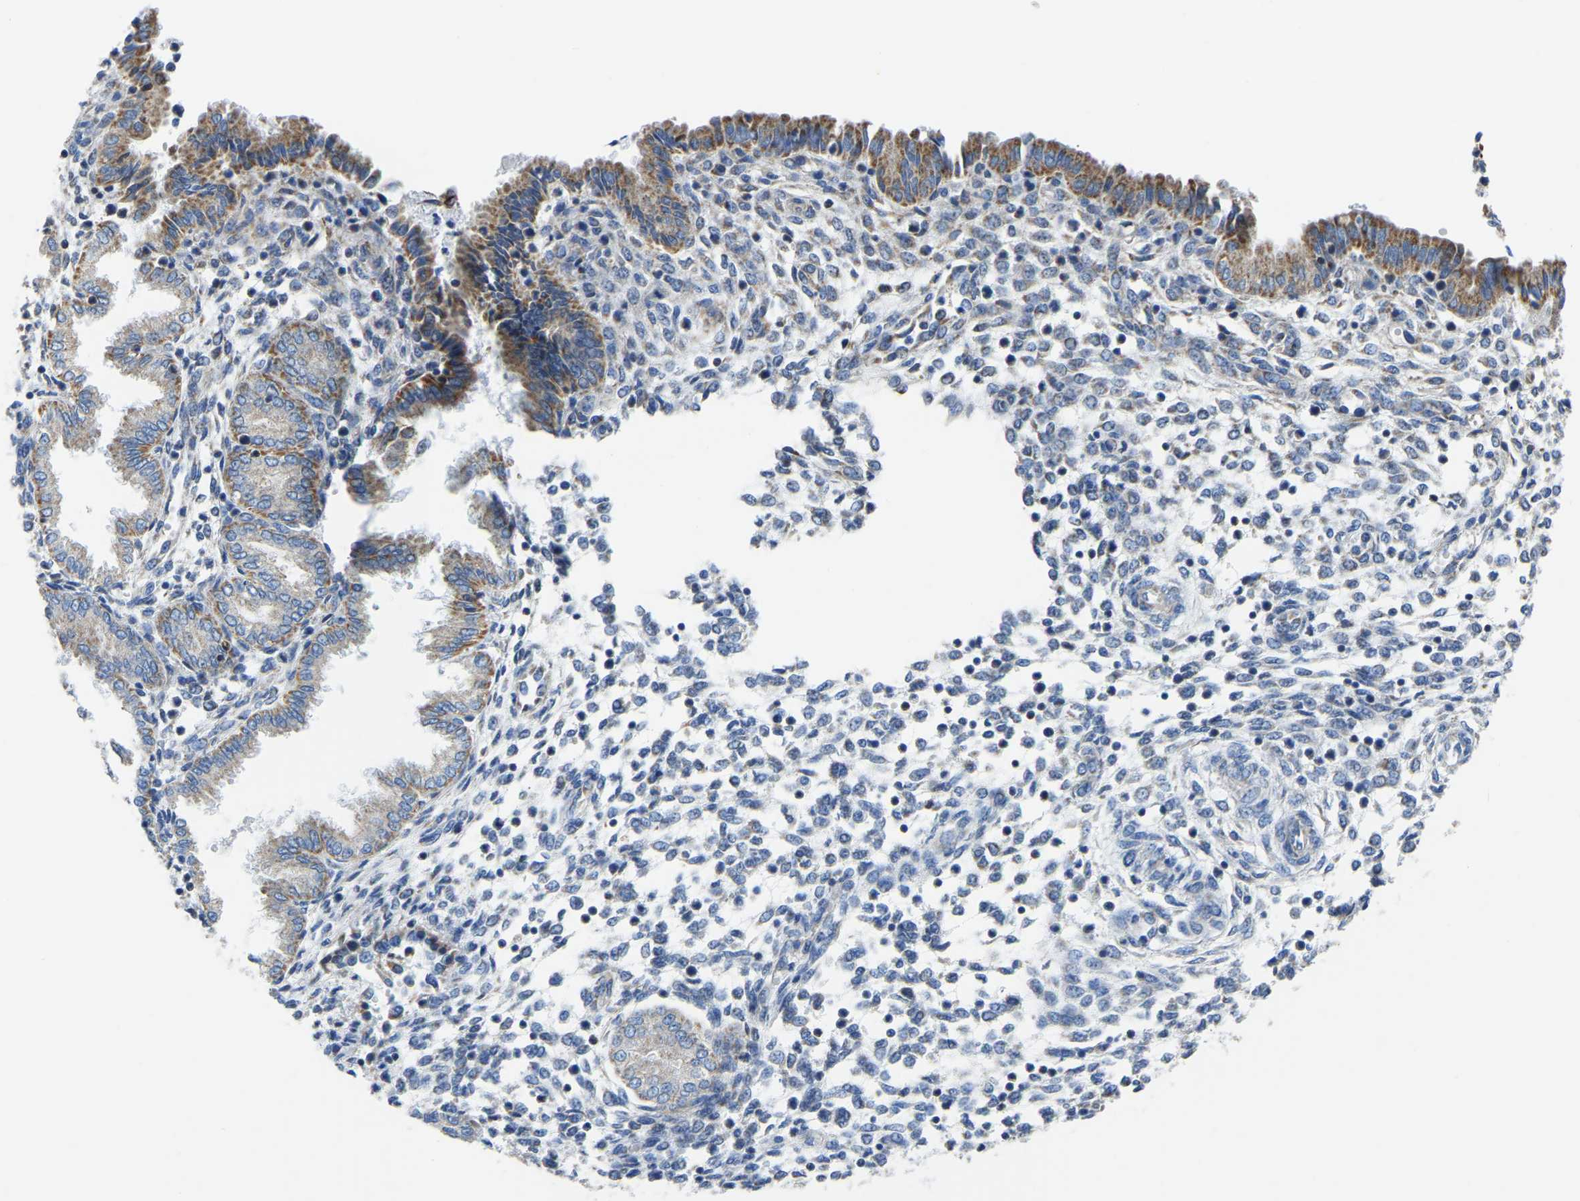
{"staining": {"intensity": "negative", "quantity": "none", "location": "none"}, "tissue": "endometrium", "cell_type": "Cells in endometrial stroma", "image_type": "normal", "snomed": [{"axis": "morphology", "description": "Normal tissue, NOS"}, {"axis": "topography", "description": "Endometrium"}], "caption": "The image exhibits no staining of cells in endometrial stroma in normal endometrium. The staining was performed using DAB to visualize the protein expression in brown, while the nuclei were stained in blue with hematoxylin (Magnification: 20x).", "gene": "ETFA", "patient": {"sex": "female", "age": 33}}